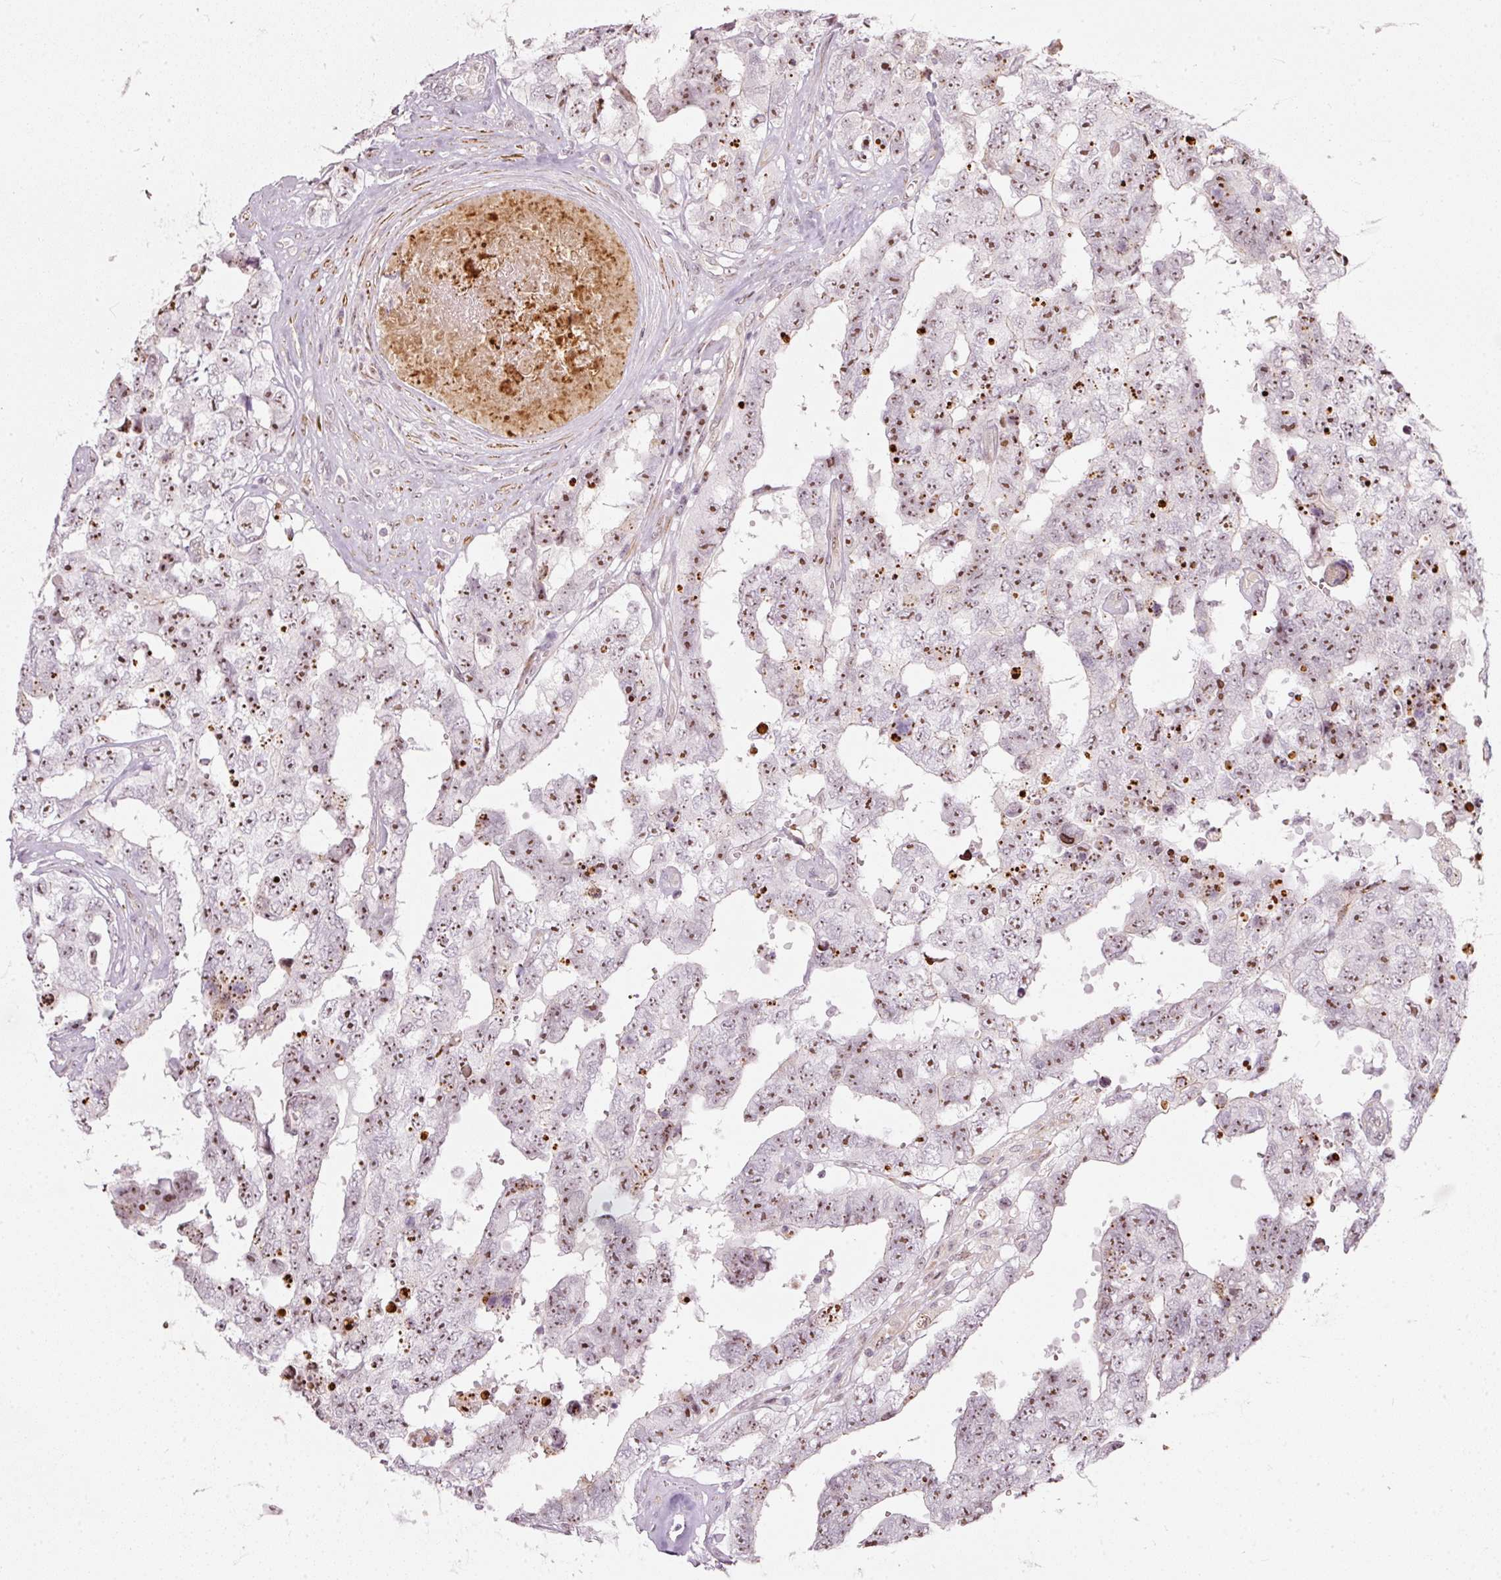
{"staining": {"intensity": "strong", "quantity": ">75%", "location": "nuclear"}, "tissue": "testis cancer", "cell_type": "Tumor cells", "image_type": "cancer", "snomed": [{"axis": "morphology", "description": "Normal tissue, NOS"}, {"axis": "morphology", "description": "Carcinoma, Embryonal, NOS"}, {"axis": "topography", "description": "Testis"}, {"axis": "topography", "description": "Epididymis"}], "caption": "Testis cancer stained with DAB (3,3'-diaminobenzidine) IHC shows high levels of strong nuclear staining in about >75% of tumor cells. (DAB (3,3'-diaminobenzidine) = brown stain, brightfield microscopy at high magnification).", "gene": "MXRA8", "patient": {"sex": "male", "age": 25}}